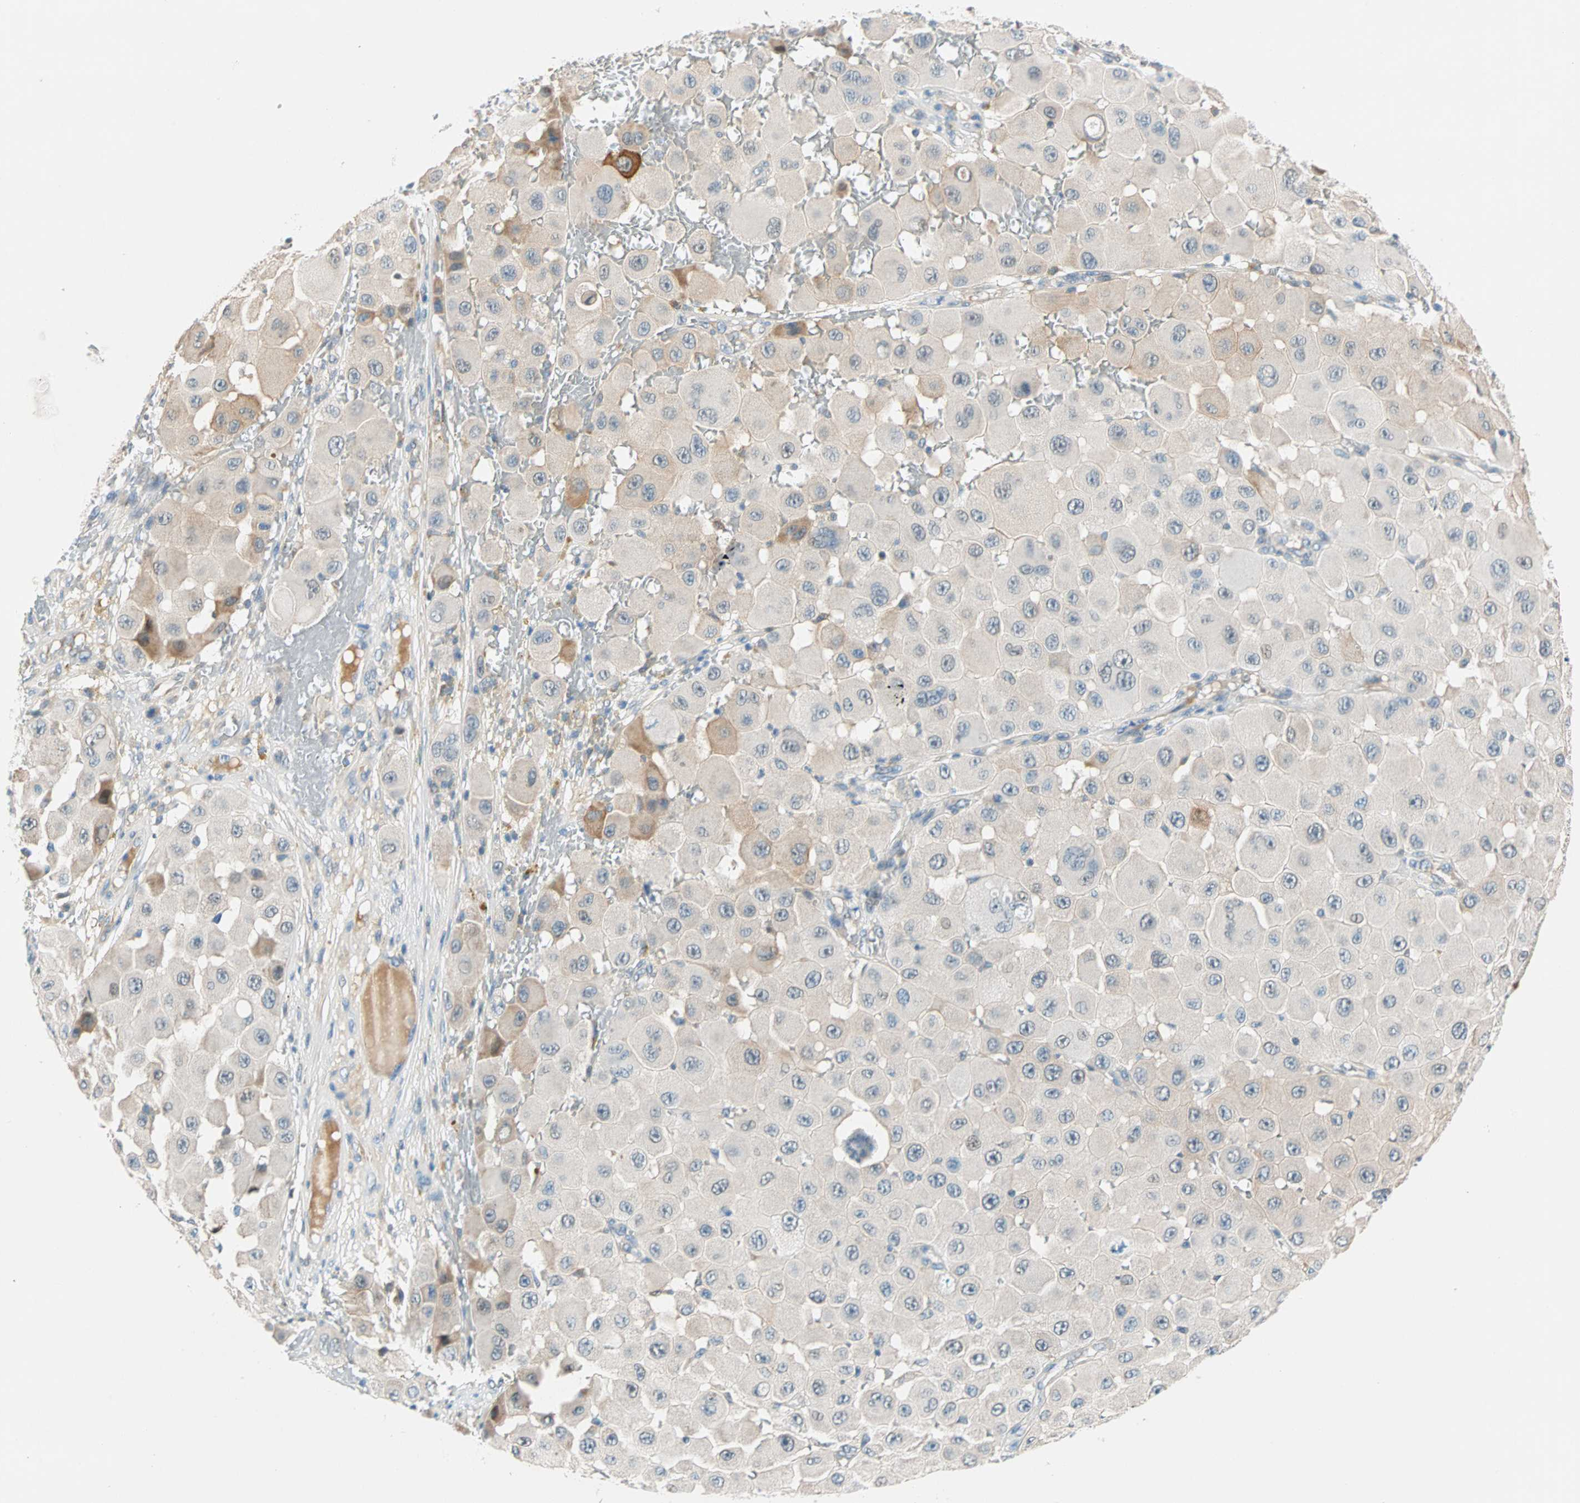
{"staining": {"intensity": "weak", "quantity": "<25%", "location": "cytoplasmic/membranous"}, "tissue": "melanoma", "cell_type": "Tumor cells", "image_type": "cancer", "snomed": [{"axis": "morphology", "description": "Malignant melanoma, NOS"}, {"axis": "topography", "description": "Skin"}], "caption": "Immunohistochemical staining of melanoma demonstrates no significant positivity in tumor cells.", "gene": "TMEM163", "patient": {"sex": "female", "age": 81}}